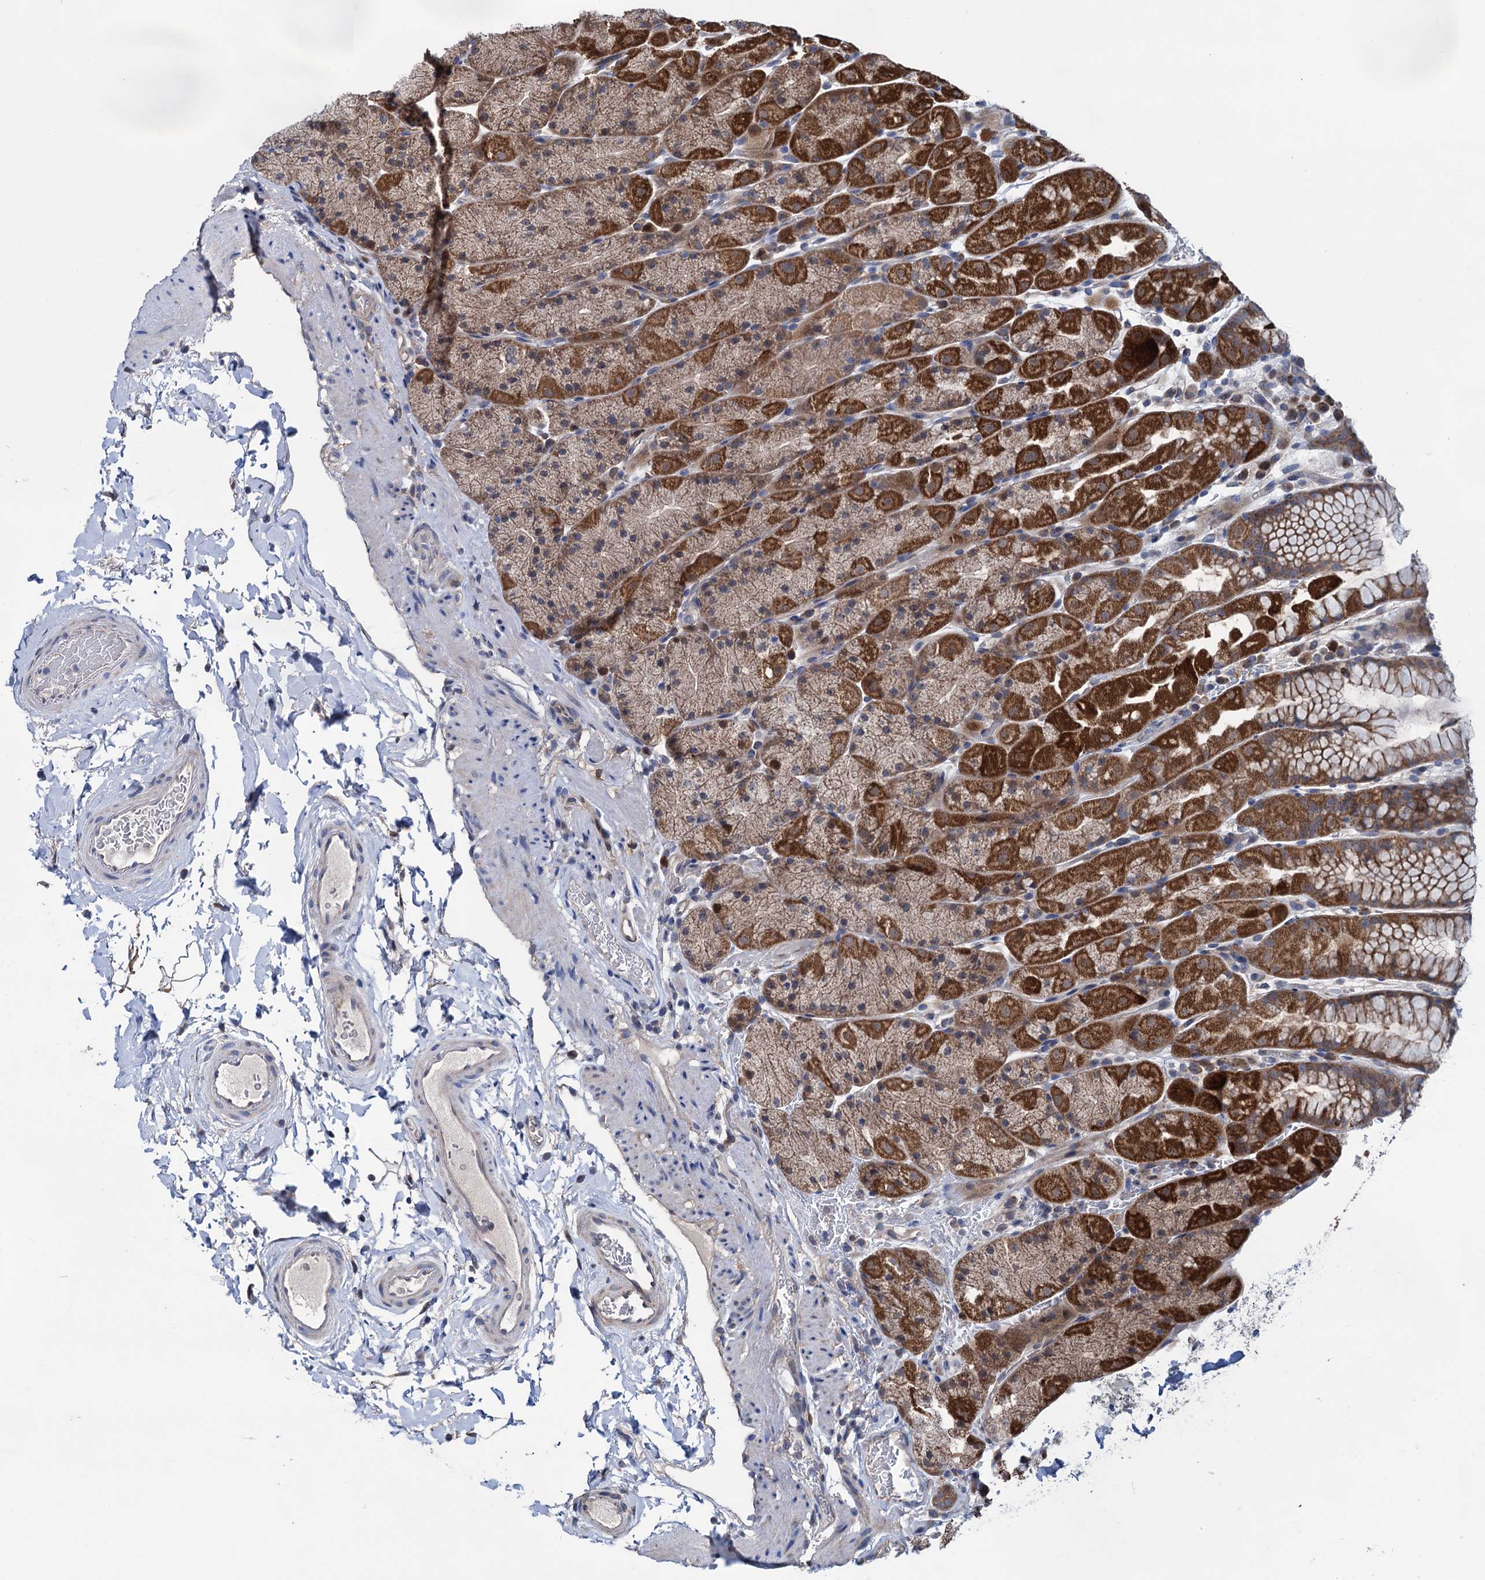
{"staining": {"intensity": "strong", "quantity": ">75%", "location": "cytoplasmic/membranous"}, "tissue": "stomach", "cell_type": "Glandular cells", "image_type": "normal", "snomed": [{"axis": "morphology", "description": "Normal tissue, NOS"}, {"axis": "topography", "description": "Stomach, upper"}, {"axis": "topography", "description": "Stomach, lower"}], "caption": "Immunohistochemistry (IHC) (DAB) staining of unremarkable stomach shows strong cytoplasmic/membranous protein staining in about >75% of glandular cells. The protein of interest is stained brown, and the nuclei are stained in blue (DAB IHC with brightfield microscopy, high magnification).", "gene": "EYA4", "patient": {"sex": "male", "age": 67}}